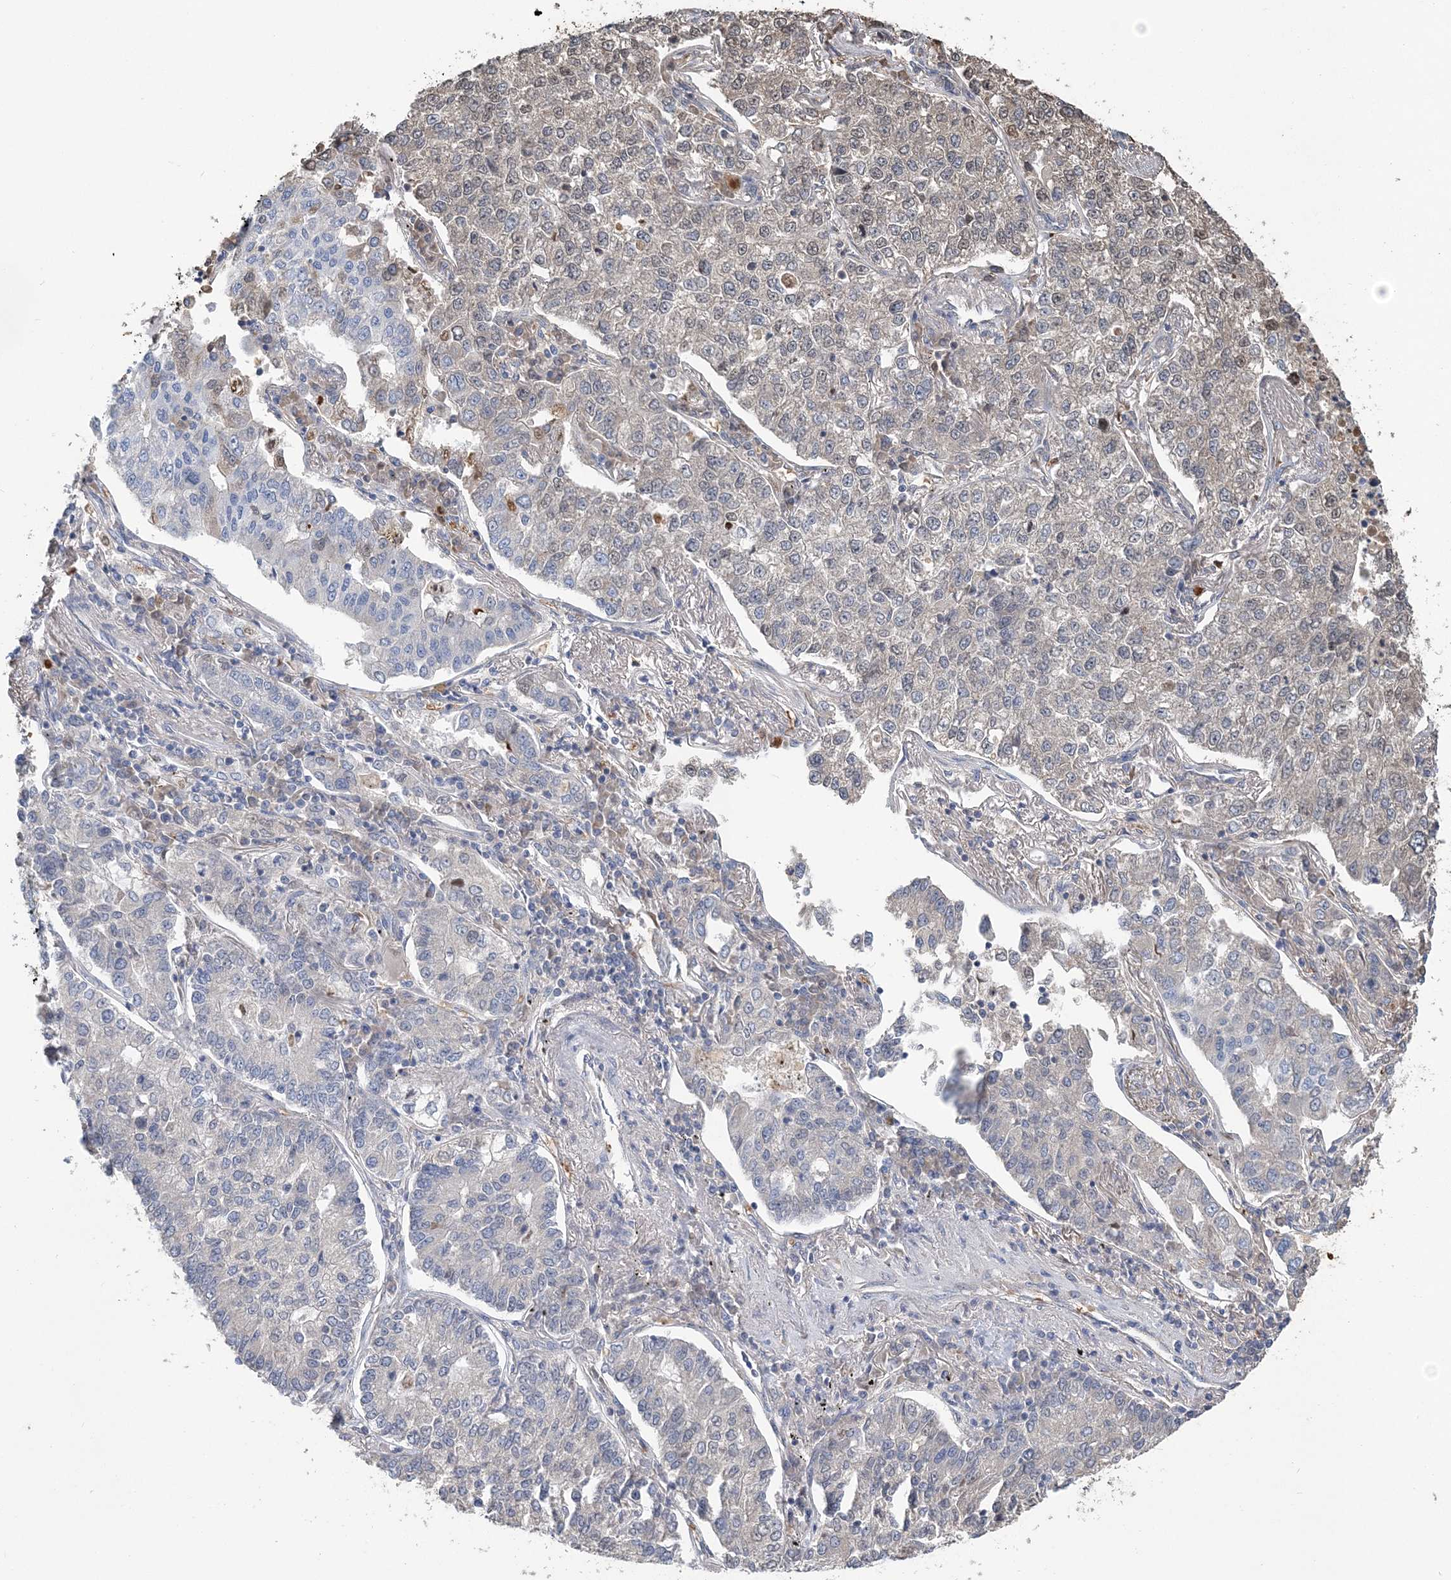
{"staining": {"intensity": "weak", "quantity": "<25%", "location": "cytoplasmic/membranous"}, "tissue": "lung cancer", "cell_type": "Tumor cells", "image_type": "cancer", "snomed": [{"axis": "morphology", "description": "Adenocarcinoma, NOS"}, {"axis": "topography", "description": "Lung"}], "caption": "A high-resolution photomicrograph shows immunohistochemistry staining of adenocarcinoma (lung), which demonstrates no significant expression in tumor cells.", "gene": "HBD", "patient": {"sex": "male", "age": 49}}